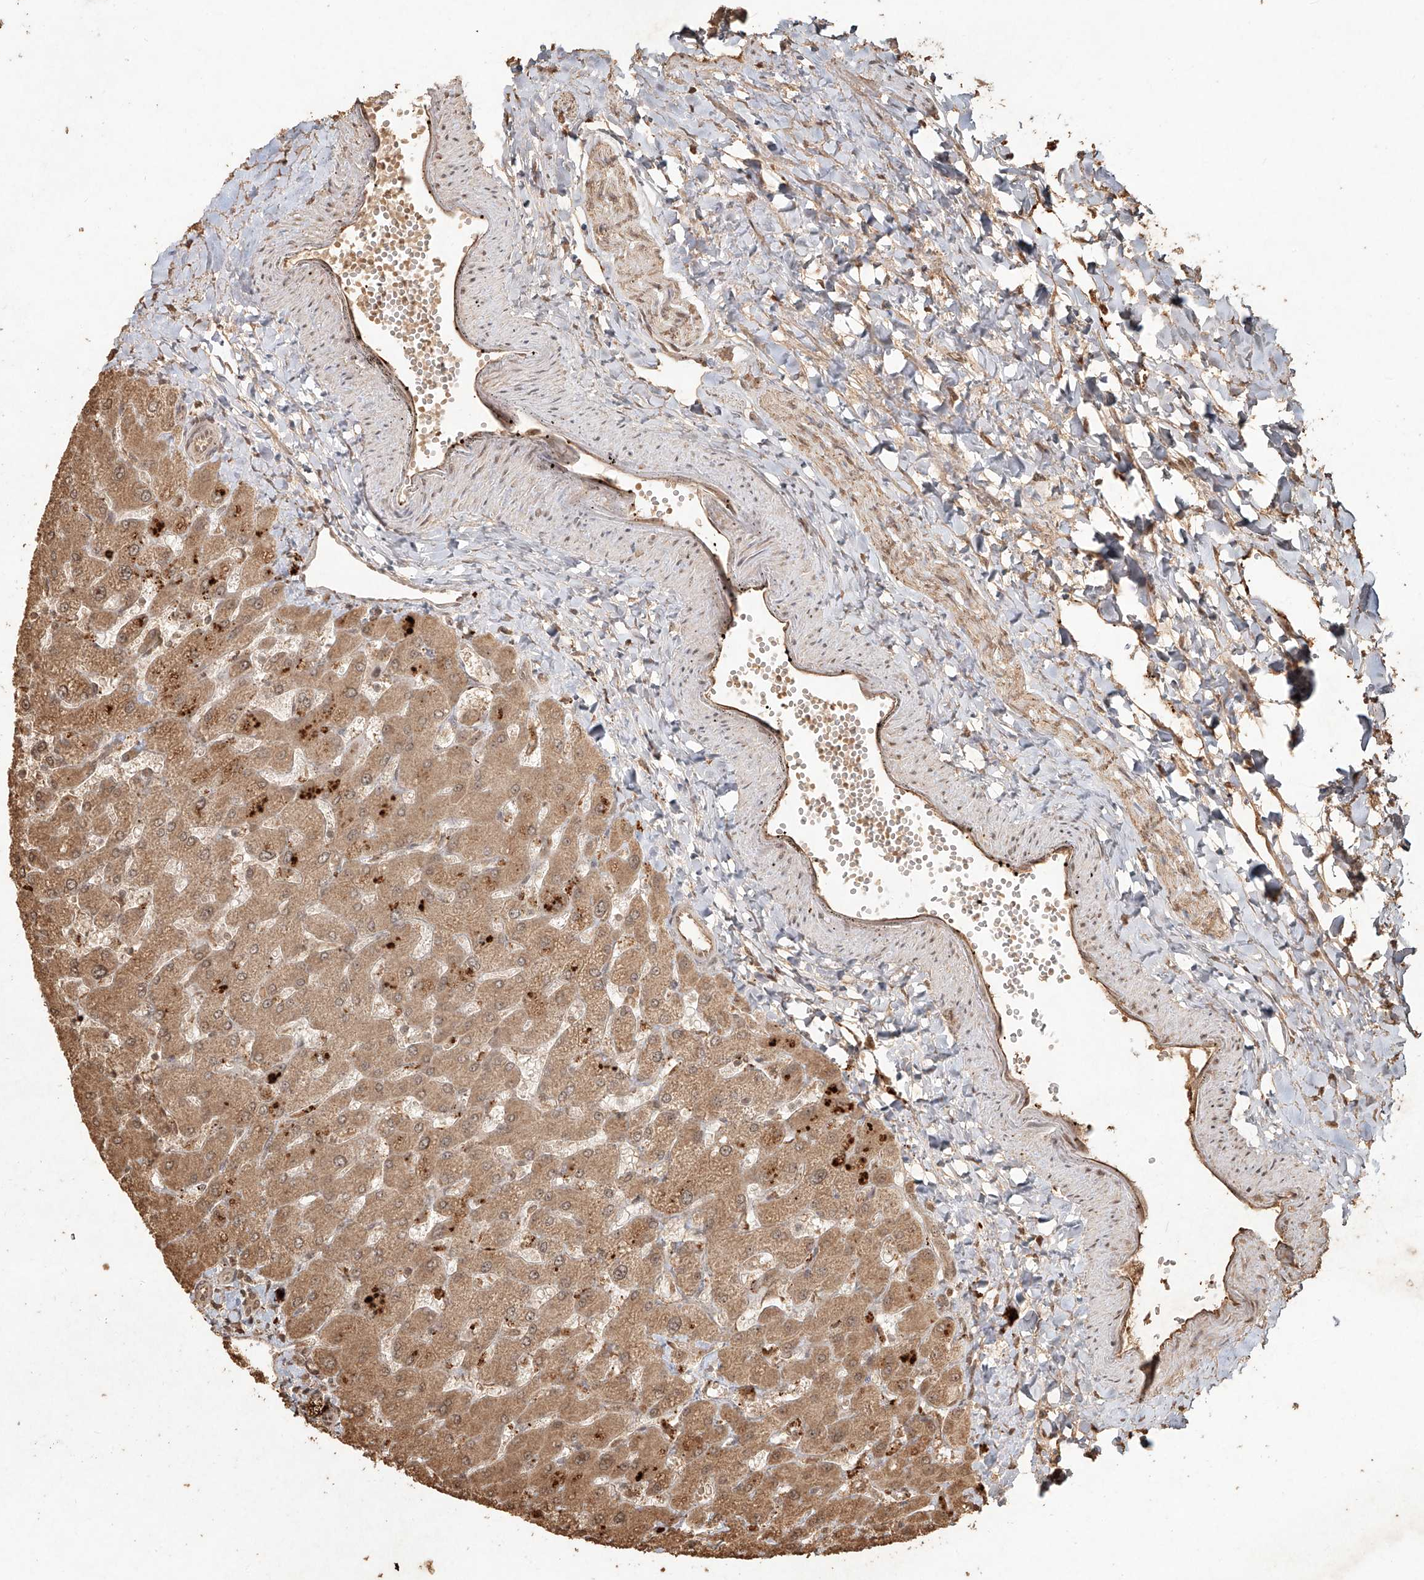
{"staining": {"intensity": "weak", "quantity": ">75%", "location": "cytoplasmic/membranous,nuclear"}, "tissue": "liver", "cell_type": "Cholangiocytes", "image_type": "normal", "snomed": [{"axis": "morphology", "description": "Normal tissue, NOS"}, {"axis": "topography", "description": "Liver"}], "caption": "Immunohistochemistry of benign human liver demonstrates low levels of weak cytoplasmic/membranous,nuclear positivity in about >75% of cholangiocytes.", "gene": "UBE2K", "patient": {"sex": "male", "age": 55}}